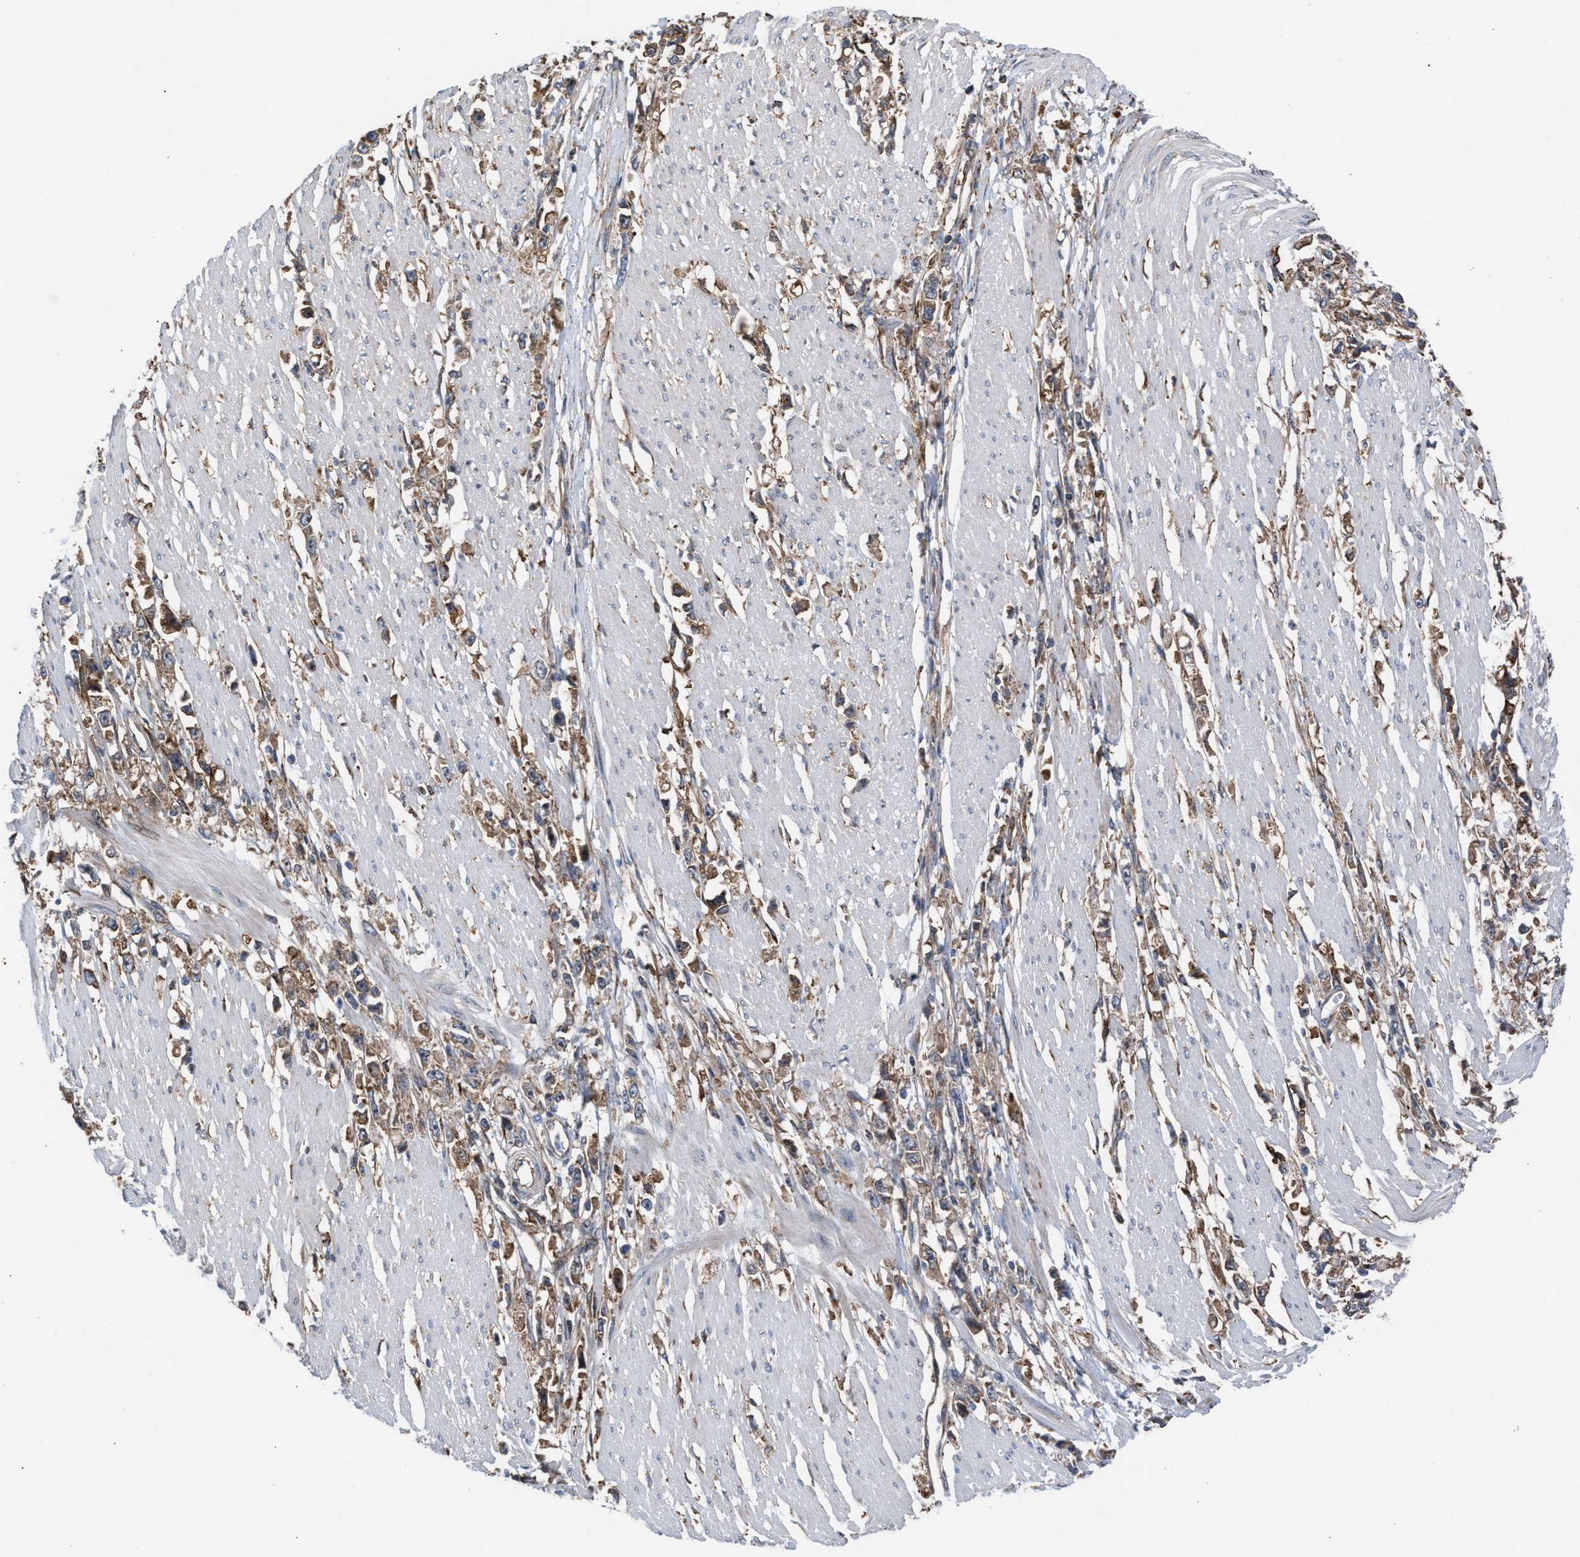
{"staining": {"intensity": "moderate", "quantity": ">75%", "location": "cytoplasmic/membranous"}, "tissue": "stomach cancer", "cell_type": "Tumor cells", "image_type": "cancer", "snomed": [{"axis": "morphology", "description": "Adenocarcinoma, NOS"}, {"axis": "topography", "description": "Stomach"}], "caption": "Immunohistochemical staining of stomach adenocarcinoma displays moderate cytoplasmic/membranous protein staining in approximately >75% of tumor cells.", "gene": "TP53BP2", "patient": {"sex": "female", "age": 59}}